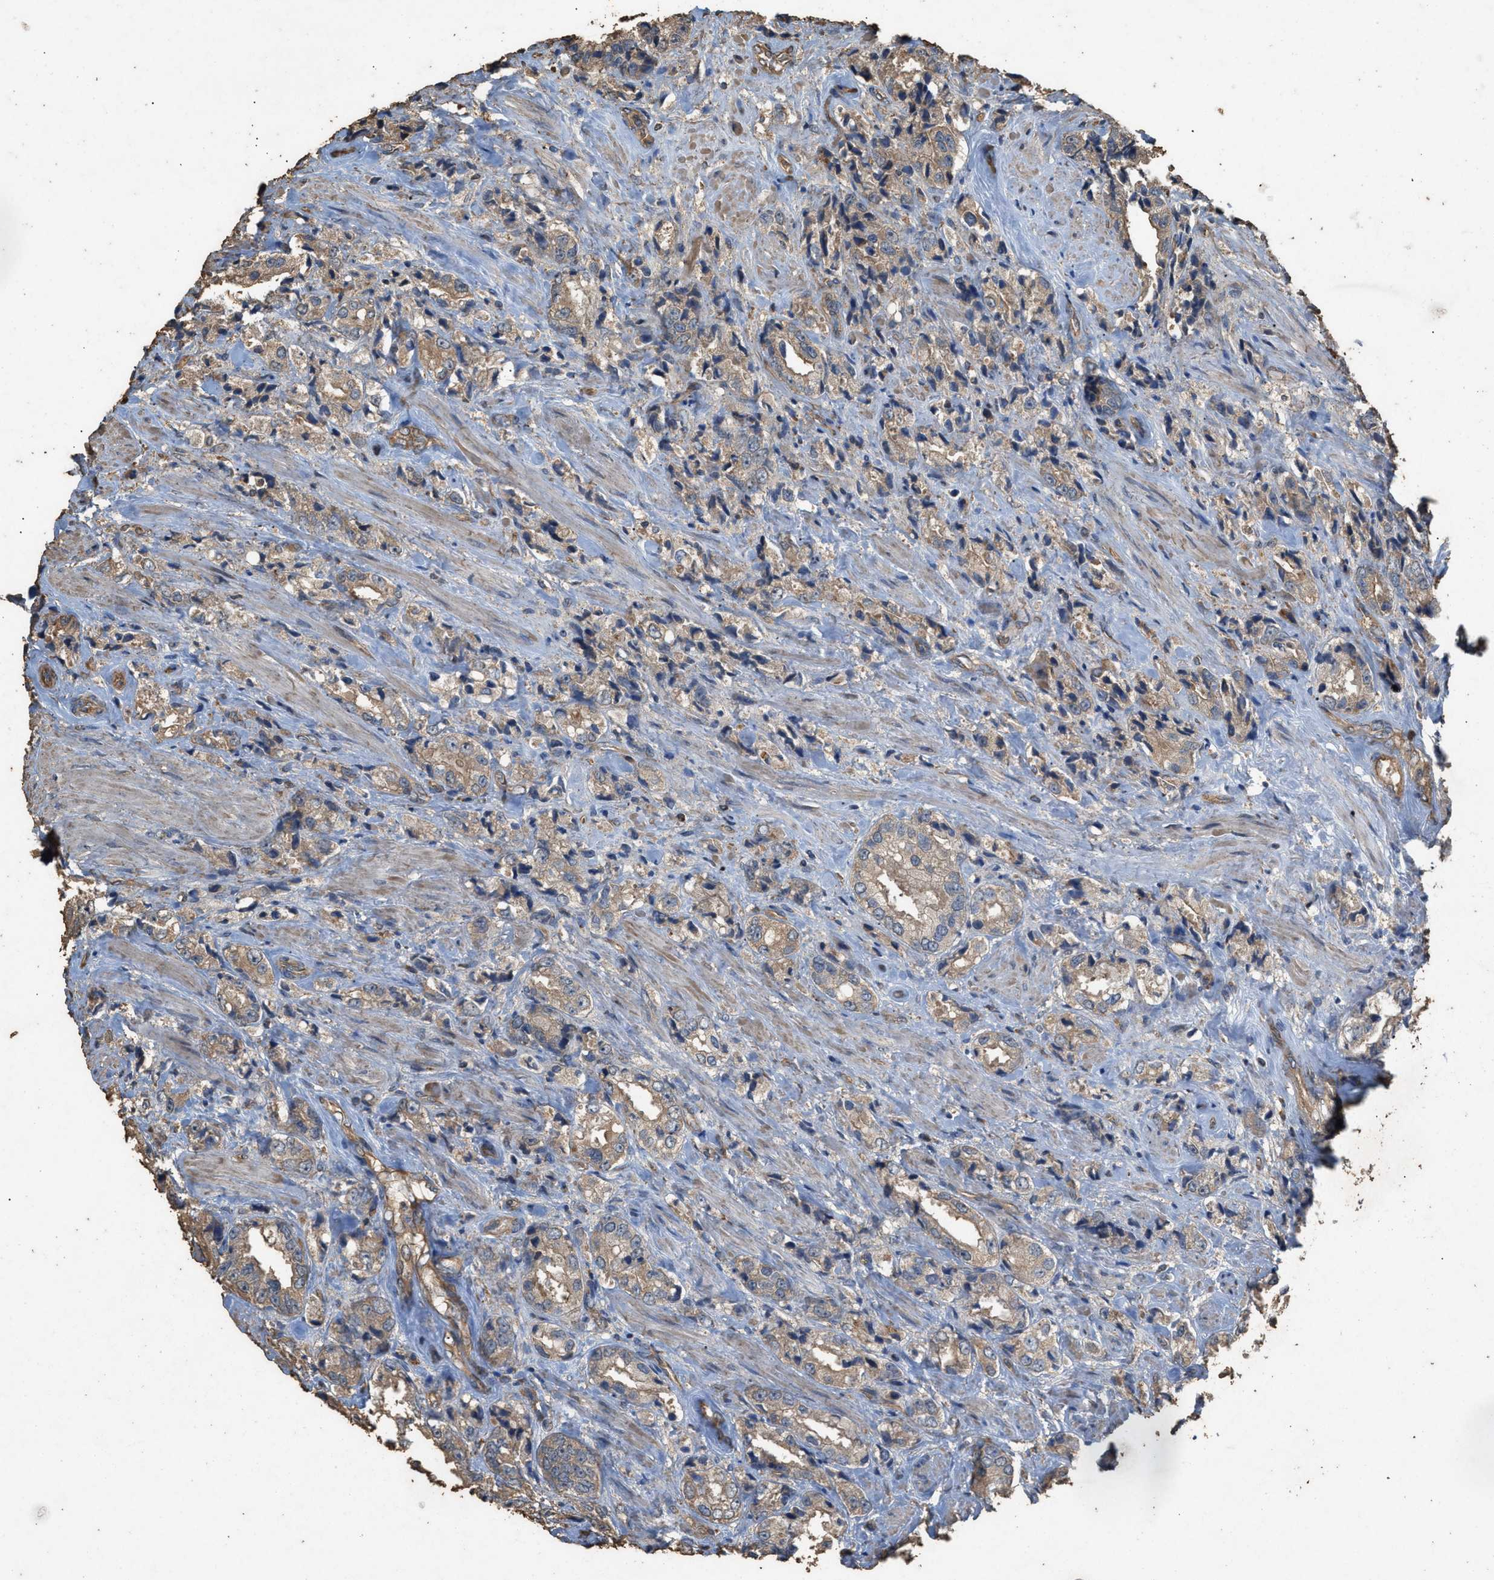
{"staining": {"intensity": "weak", "quantity": ">75%", "location": "cytoplasmic/membranous"}, "tissue": "prostate cancer", "cell_type": "Tumor cells", "image_type": "cancer", "snomed": [{"axis": "morphology", "description": "Adenocarcinoma, High grade"}, {"axis": "topography", "description": "Prostate"}], "caption": "Immunohistochemical staining of high-grade adenocarcinoma (prostate) displays low levels of weak cytoplasmic/membranous staining in approximately >75% of tumor cells.", "gene": "DCAF7", "patient": {"sex": "male", "age": 61}}